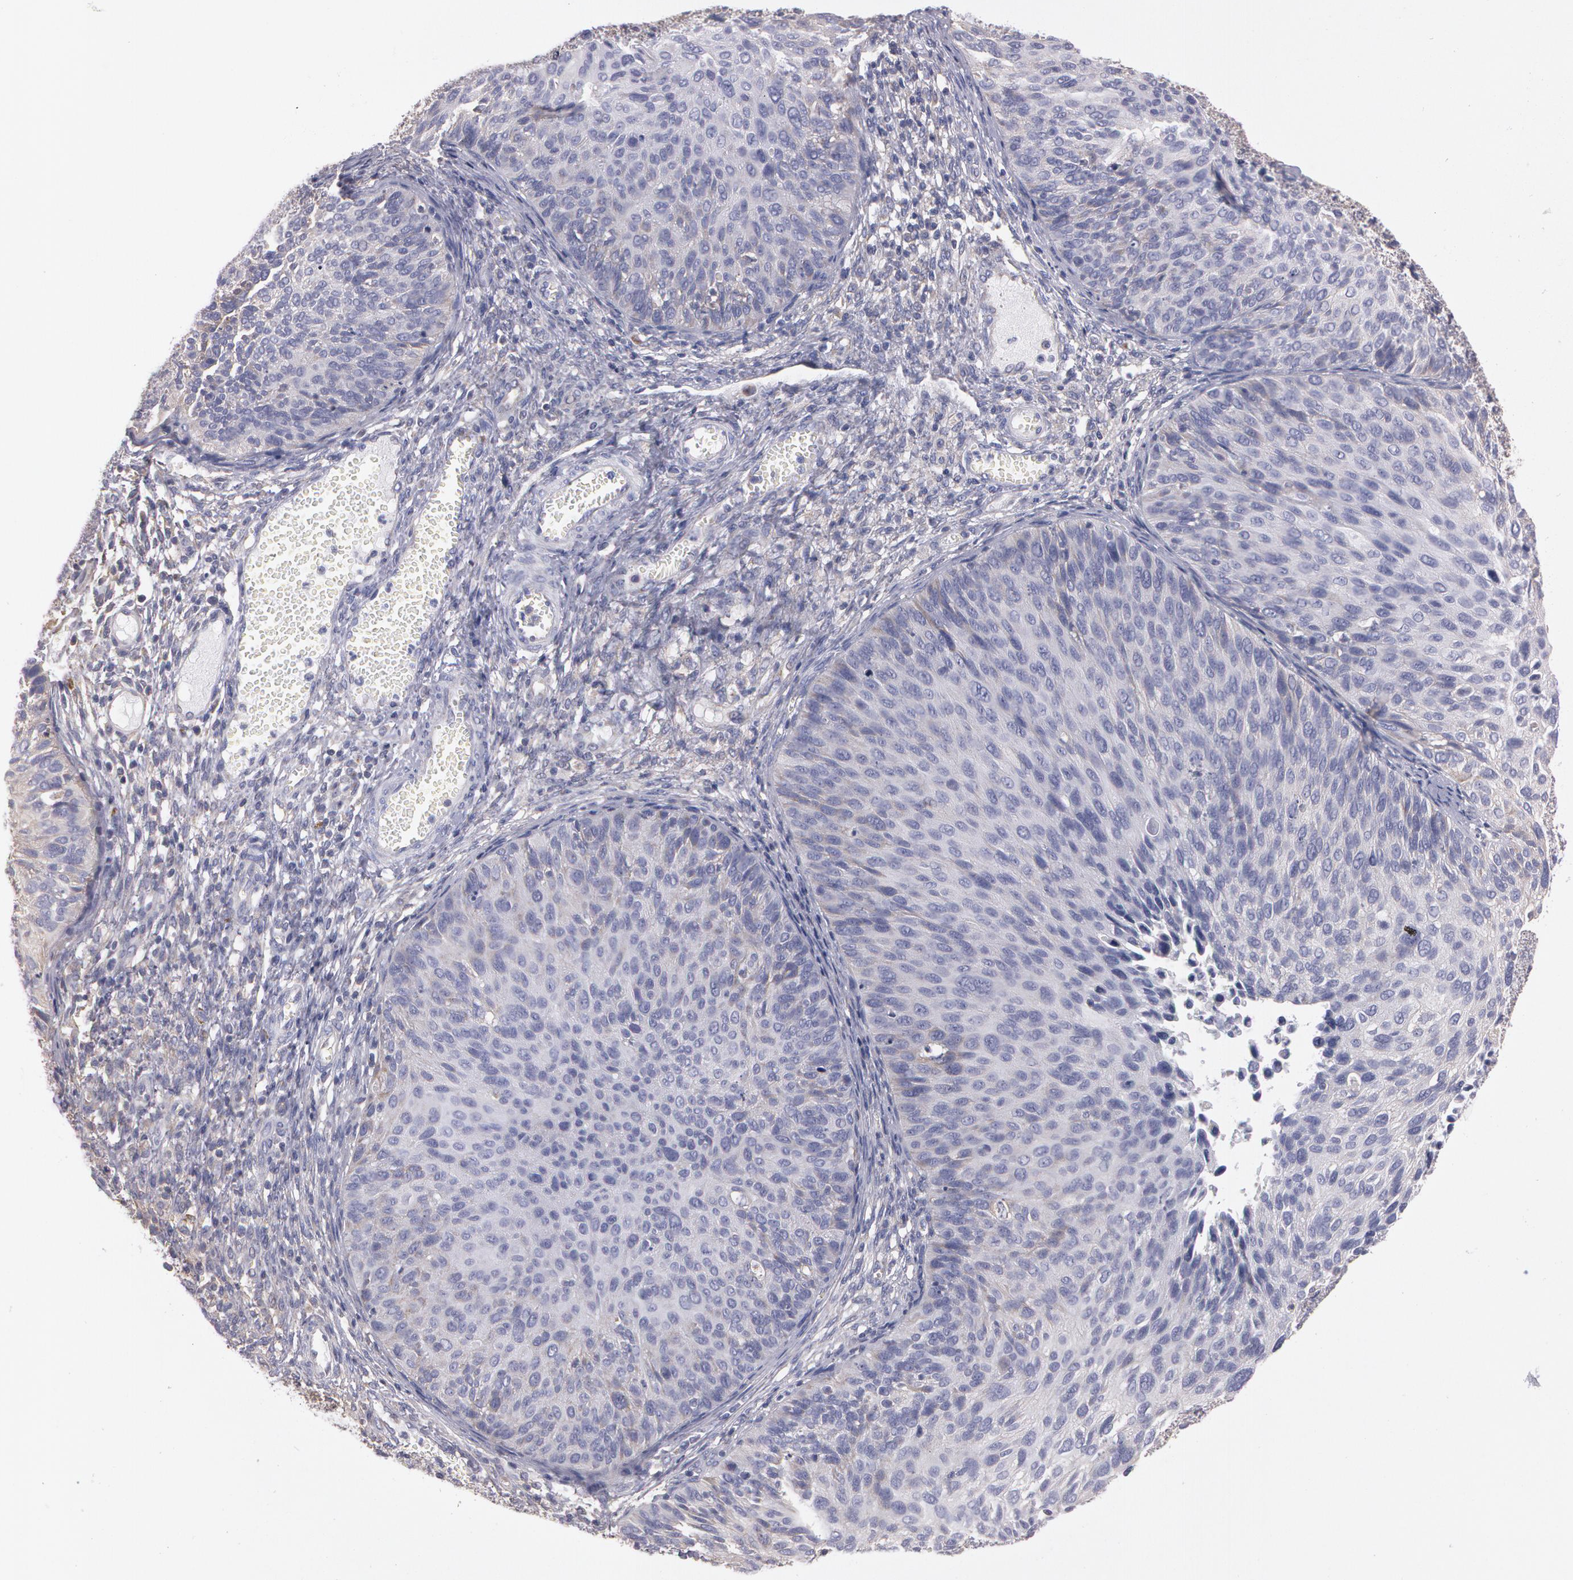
{"staining": {"intensity": "negative", "quantity": "none", "location": "none"}, "tissue": "cervical cancer", "cell_type": "Tumor cells", "image_type": "cancer", "snomed": [{"axis": "morphology", "description": "Squamous cell carcinoma, NOS"}, {"axis": "topography", "description": "Cervix"}], "caption": "Protein analysis of cervical cancer displays no significant positivity in tumor cells. (Stains: DAB IHC with hematoxylin counter stain, Microscopy: brightfield microscopy at high magnification).", "gene": "NEK9", "patient": {"sex": "female", "age": 36}}